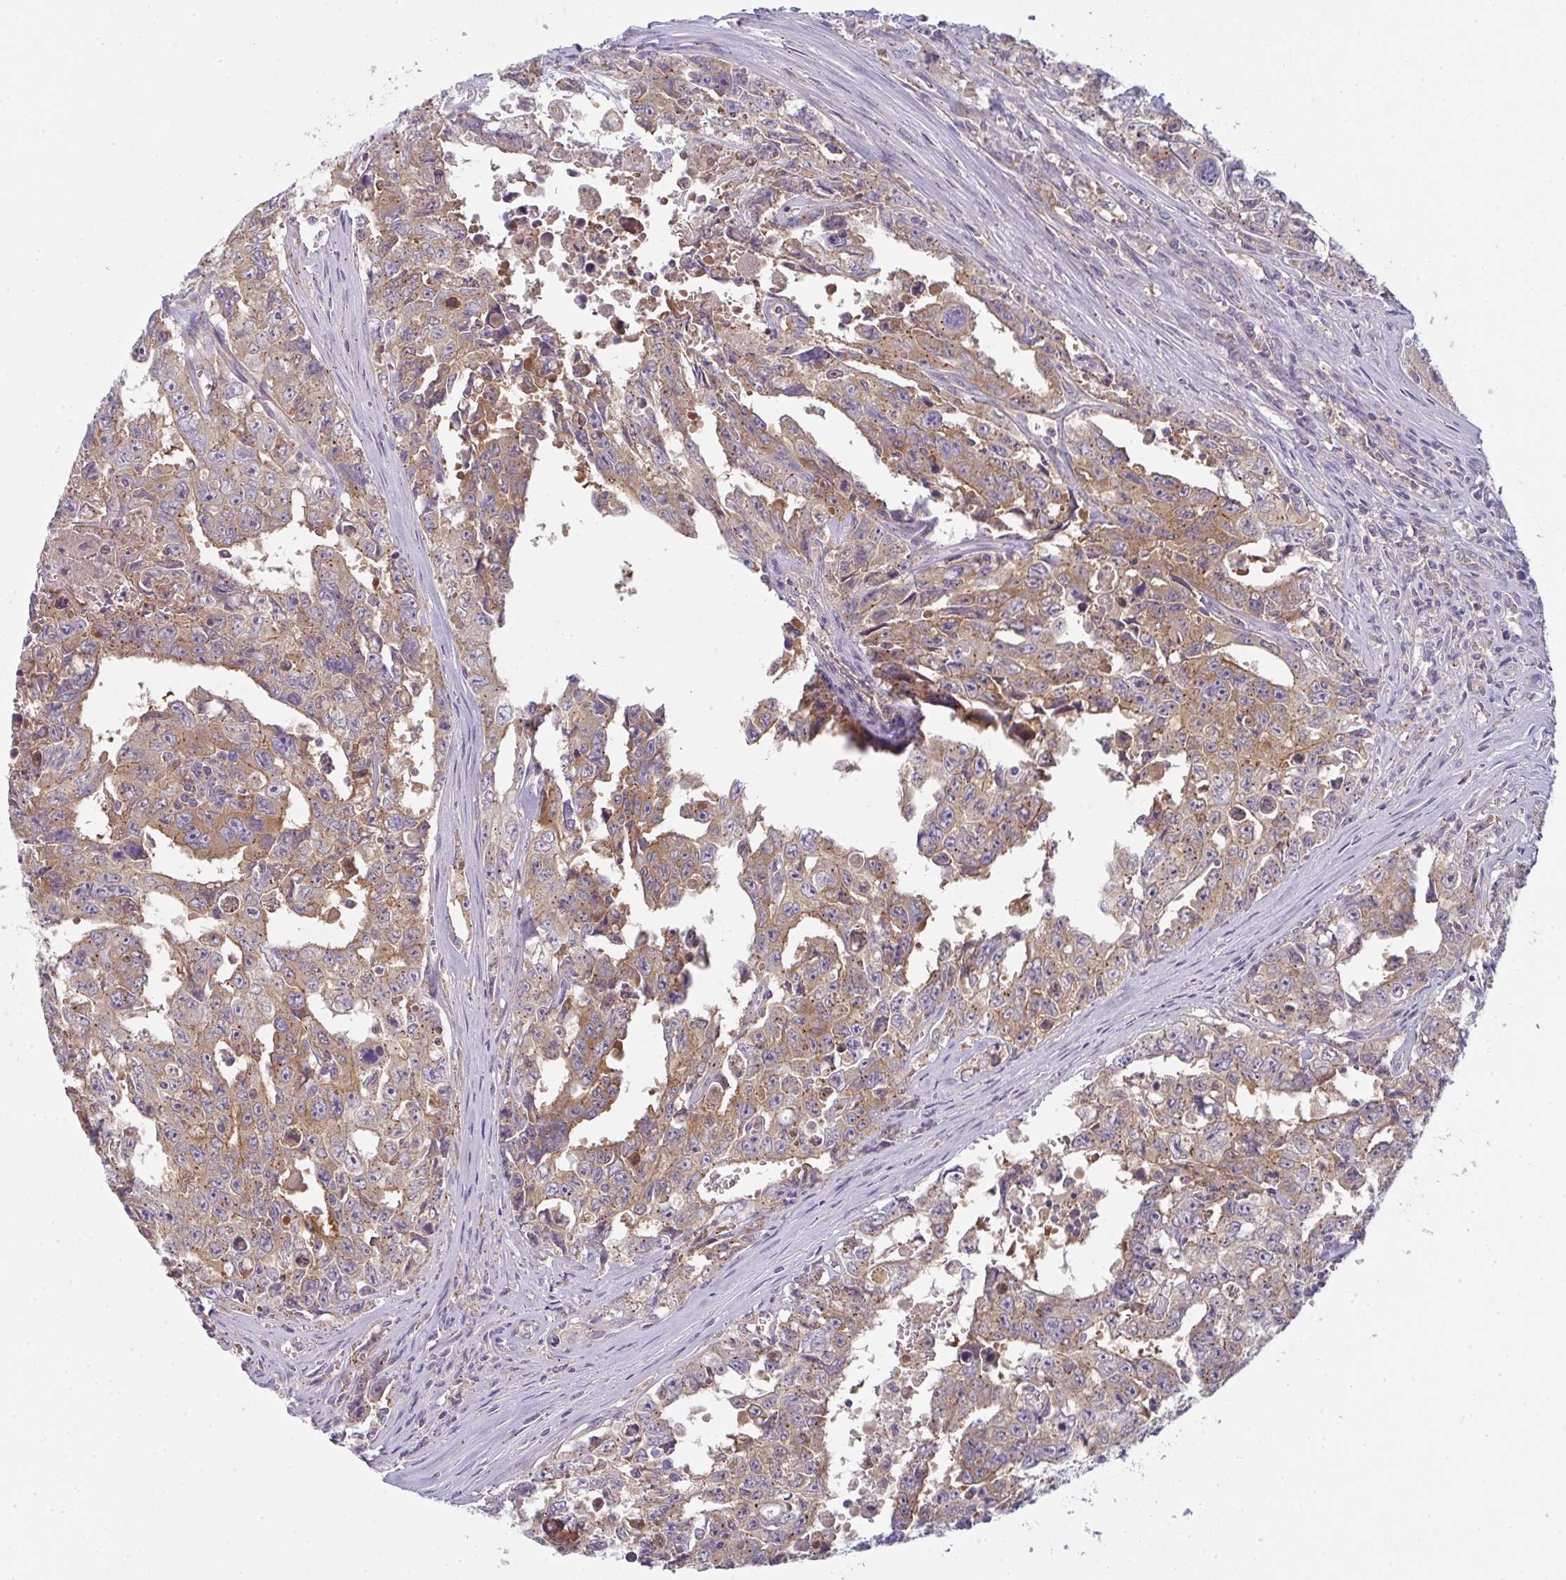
{"staining": {"intensity": "moderate", "quantity": ">75%", "location": "cytoplasmic/membranous"}, "tissue": "testis cancer", "cell_type": "Tumor cells", "image_type": "cancer", "snomed": [{"axis": "morphology", "description": "Carcinoma, Embryonal, NOS"}, {"axis": "topography", "description": "Testis"}], "caption": "Testis cancer tissue demonstrates moderate cytoplasmic/membranous positivity in approximately >75% of tumor cells, visualized by immunohistochemistry. Immunohistochemistry (ihc) stains the protein of interest in brown and the nuclei are stained blue.", "gene": "SNX5", "patient": {"sex": "male", "age": 24}}